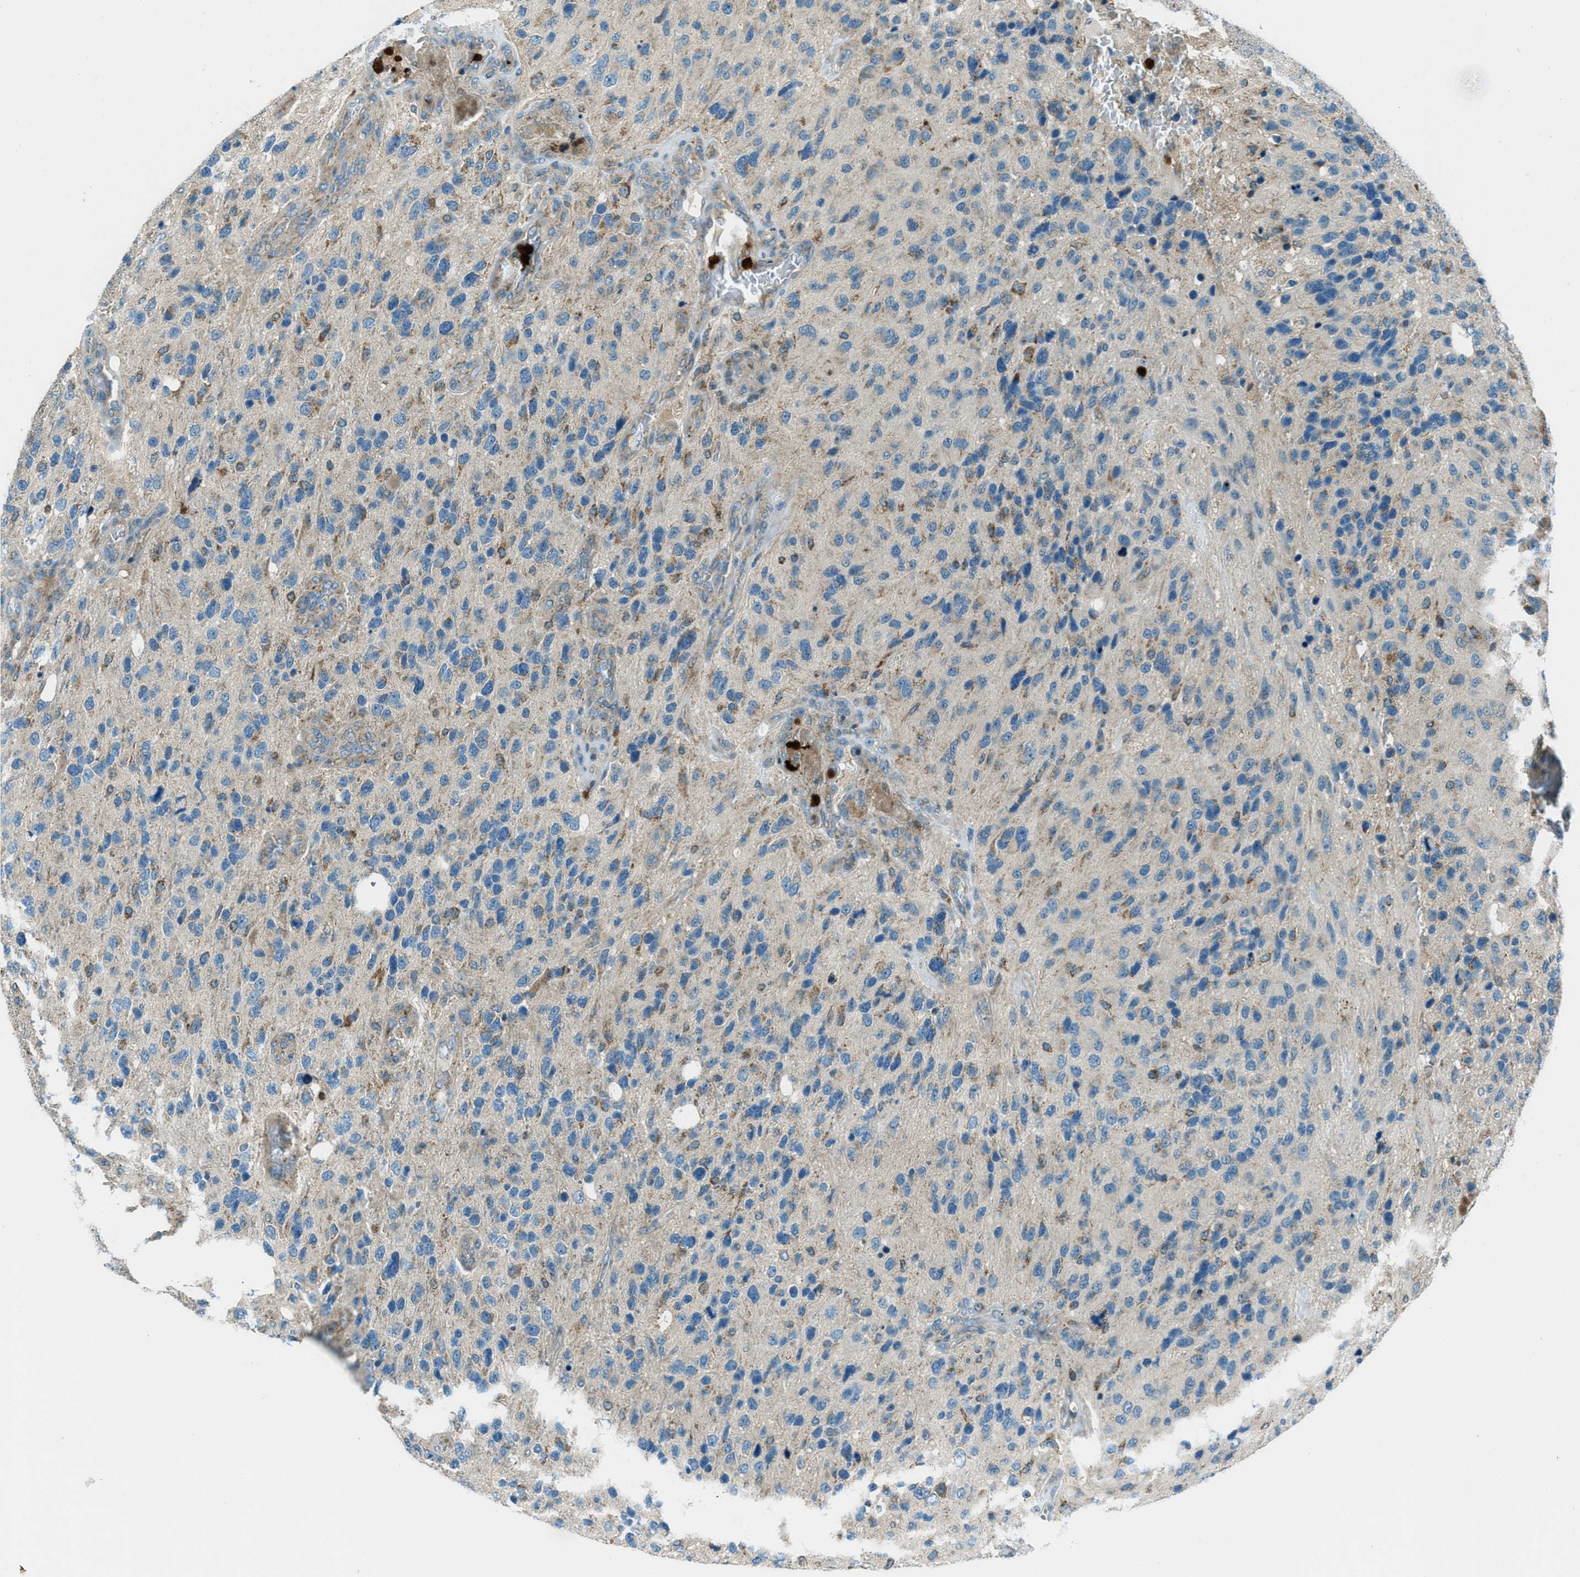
{"staining": {"intensity": "negative", "quantity": "none", "location": "none"}, "tissue": "glioma", "cell_type": "Tumor cells", "image_type": "cancer", "snomed": [{"axis": "morphology", "description": "Glioma, malignant, High grade"}, {"axis": "topography", "description": "Brain"}], "caption": "This is an immunohistochemistry (IHC) image of glioma. There is no staining in tumor cells.", "gene": "FAR1", "patient": {"sex": "female", "age": 58}}